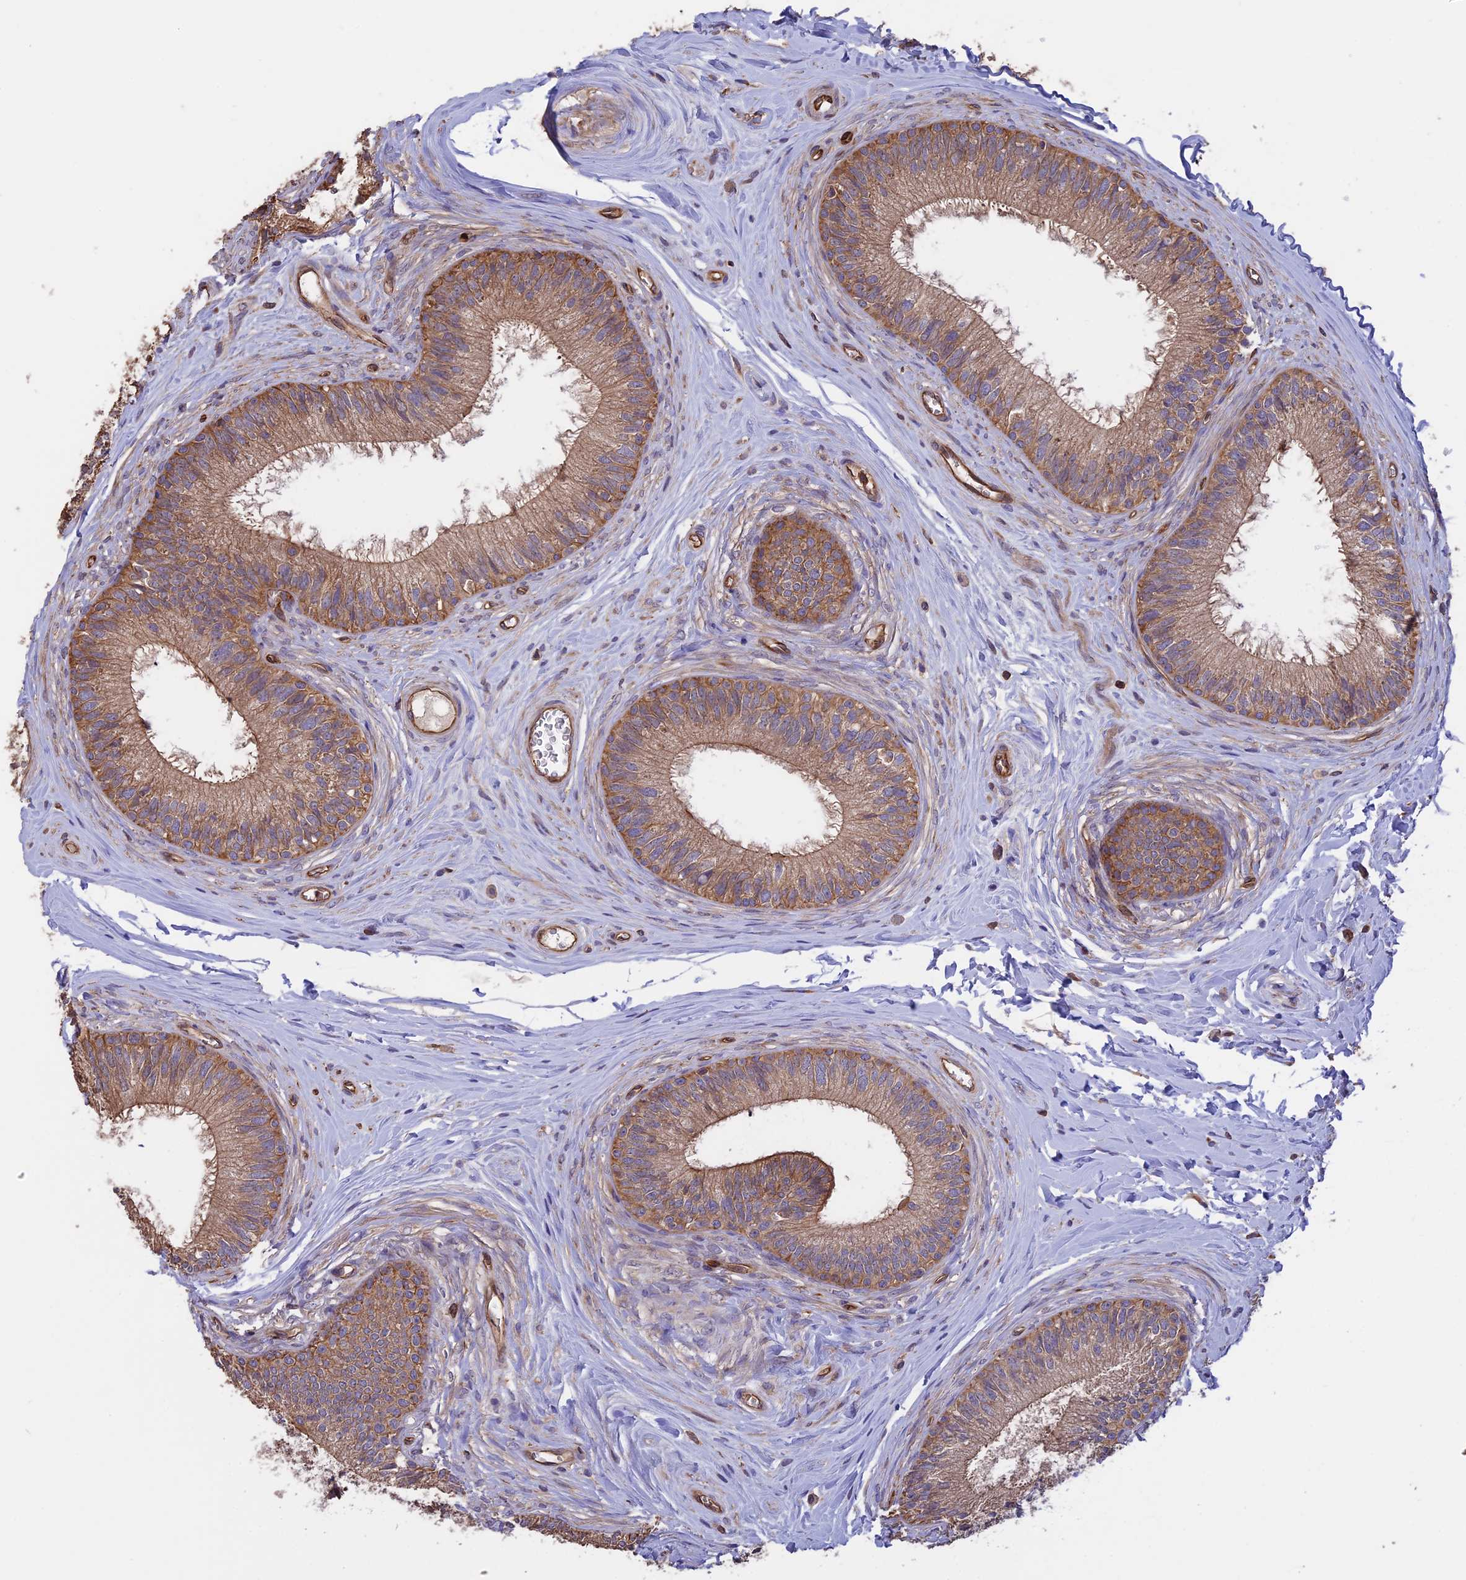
{"staining": {"intensity": "moderate", "quantity": ">75%", "location": "cytoplasmic/membranous"}, "tissue": "epididymis", "cell_type": "Glandular cells", "image_type": "normal", "snomed": [{"axis": "morphology", "description": "Normal tissue, NOS"}, {"axis": "topography", "description": "Epididymis"}], "caption": "High-magnification brightfield microscopy of normal epididymis stained with DAB (3,3'-diaminobenzidine) (brown) and counterstained with hematoxylin (blue). glandular cells exhibit moderate cytoplasmic/membranous positivity is appreciated in about>75% of cells.", "gene": "GAS8", "patient": {"sex": "male", "age": 33}}